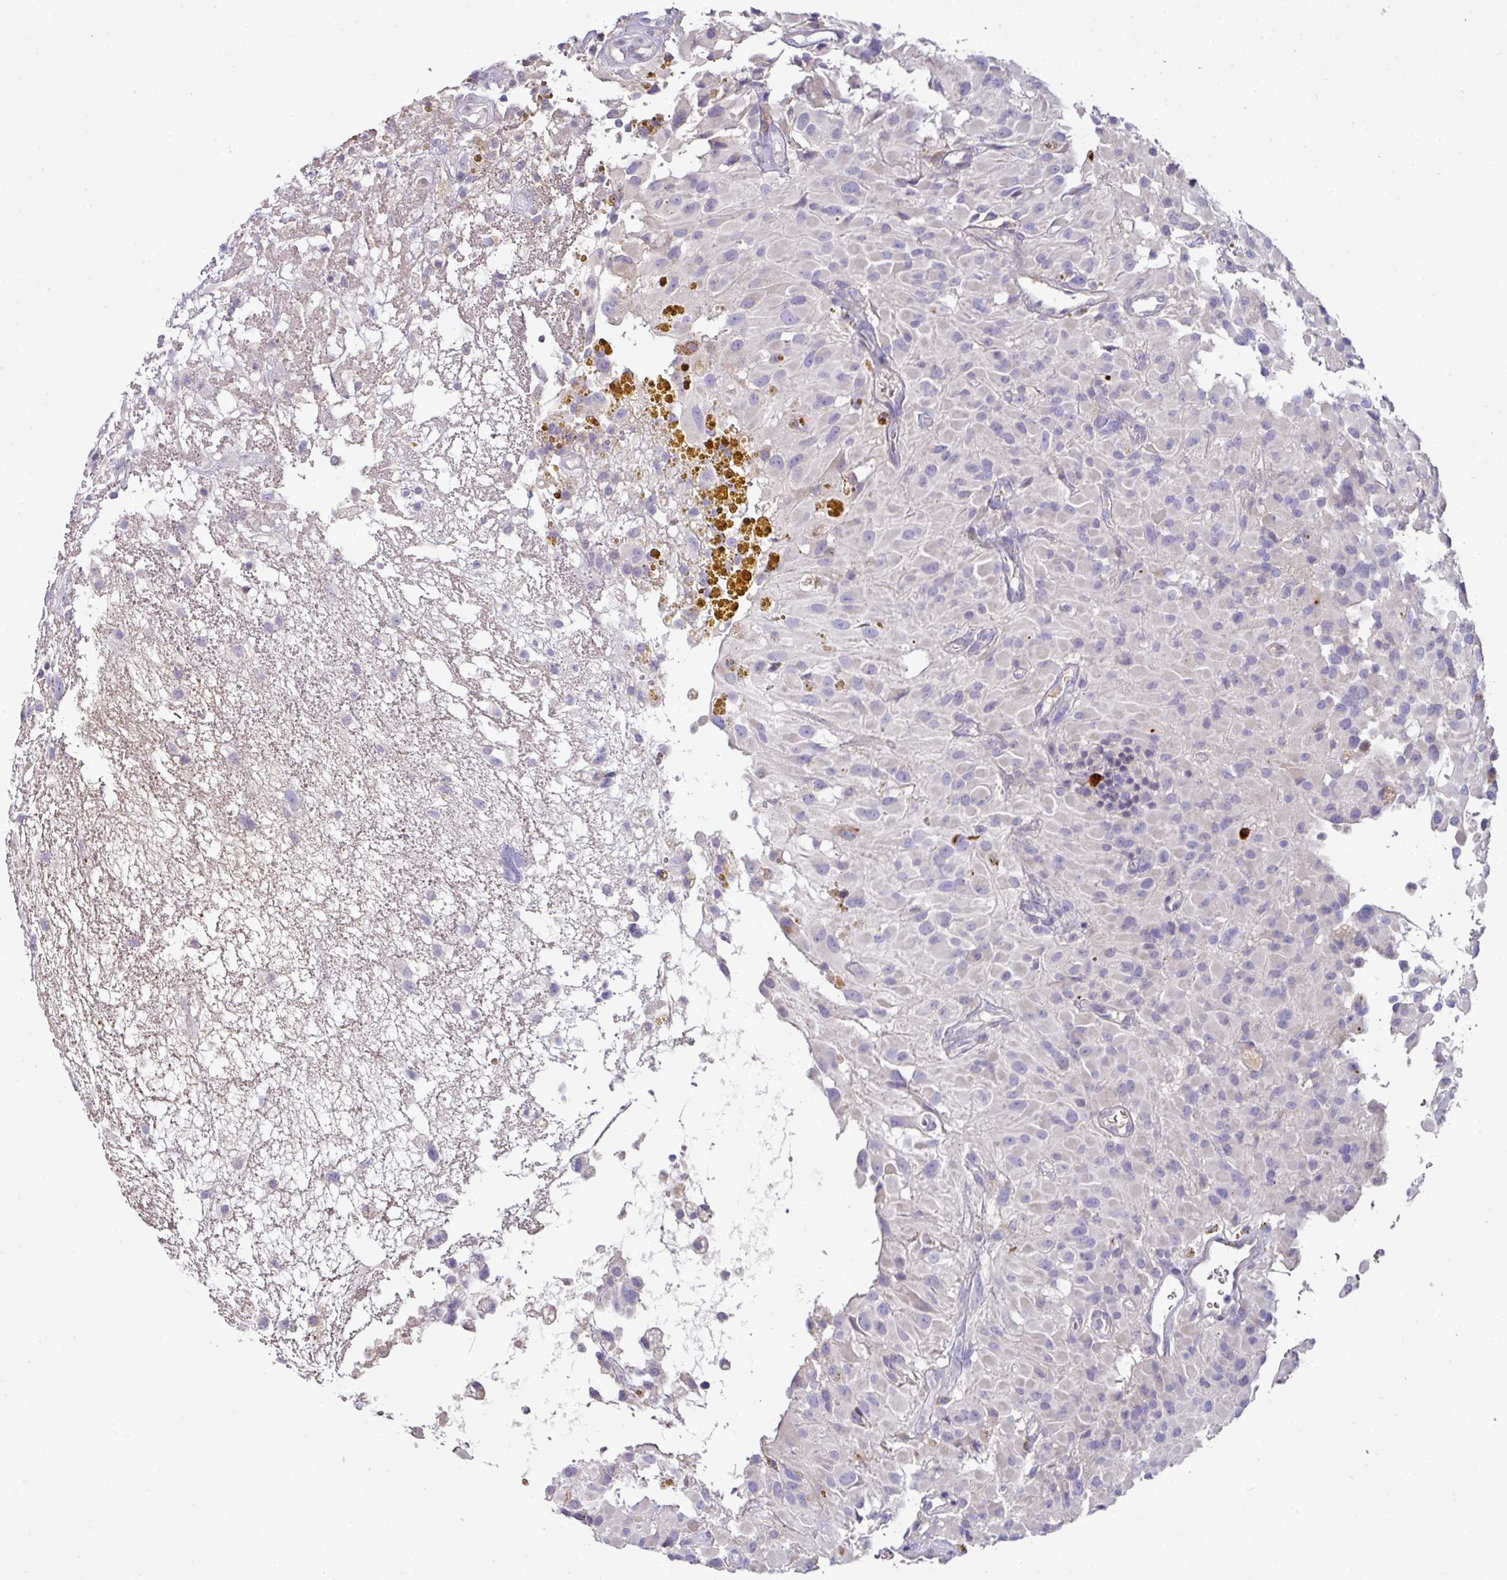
{"staining": {"intensity": "negative", "quantity": "none", "location": "none"}, "tissue": "glioma", "cell_type": "Tumor cells", "image_type": "cancer", "snomed": [{"axis": "morphology", "description": "Glioma, malignant, High grade"}, {"axis": "topography", "description": "Brain"}], "caption": "Malignant glioma (high-grade) was stained to show a protein in brown. There is no significant expression in tumor cells.", "gene": "SLAMF6", "patient": {"sex": "female", "age": 59}}